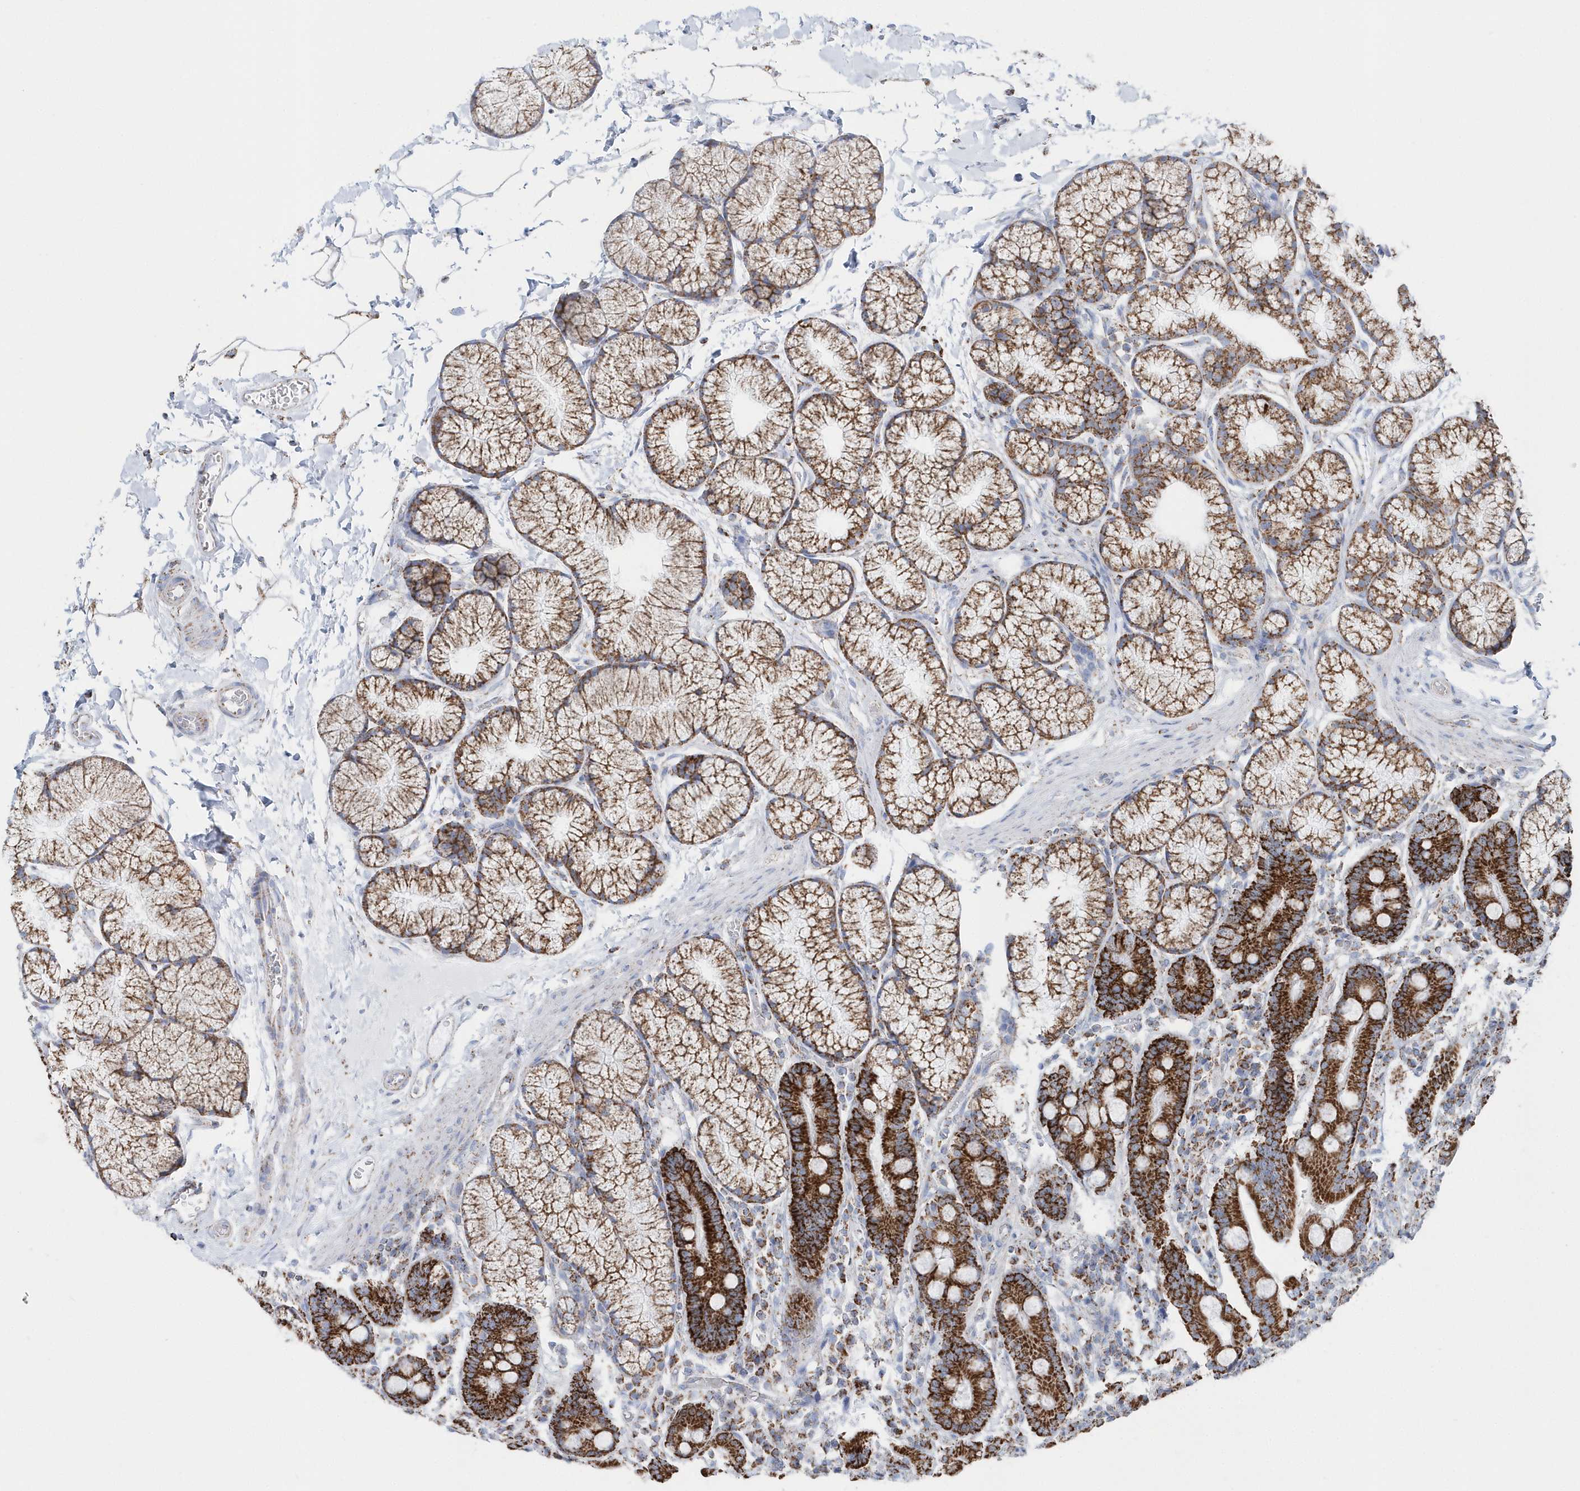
{"staining": {"intensity": "strong", "quantity": ">75%", "location": "cytoplasmic/membranous"}, "tissue": "duodenum", "cell_type": "Glandular cells", "image_type": "normal", "snomed": [{"axis": "morphology", "description": "Normal tissue, NOS"}, {"axis": "topography", "description": "Duodenum"}], "caption": "The photomicrograph demonstrates a brown stain indicating the presence of a protein in the cytoplasmic/membranous of glandular cells in duodenum. The protein of interest is stained brown, and the nuclei are stained in blue (DAB (3,3'-diaminobenzidine) IHC with brightfield microscopy, high magnification).", "gene": "TMCO6", "patient": {"sex": "male", "age": 35}}